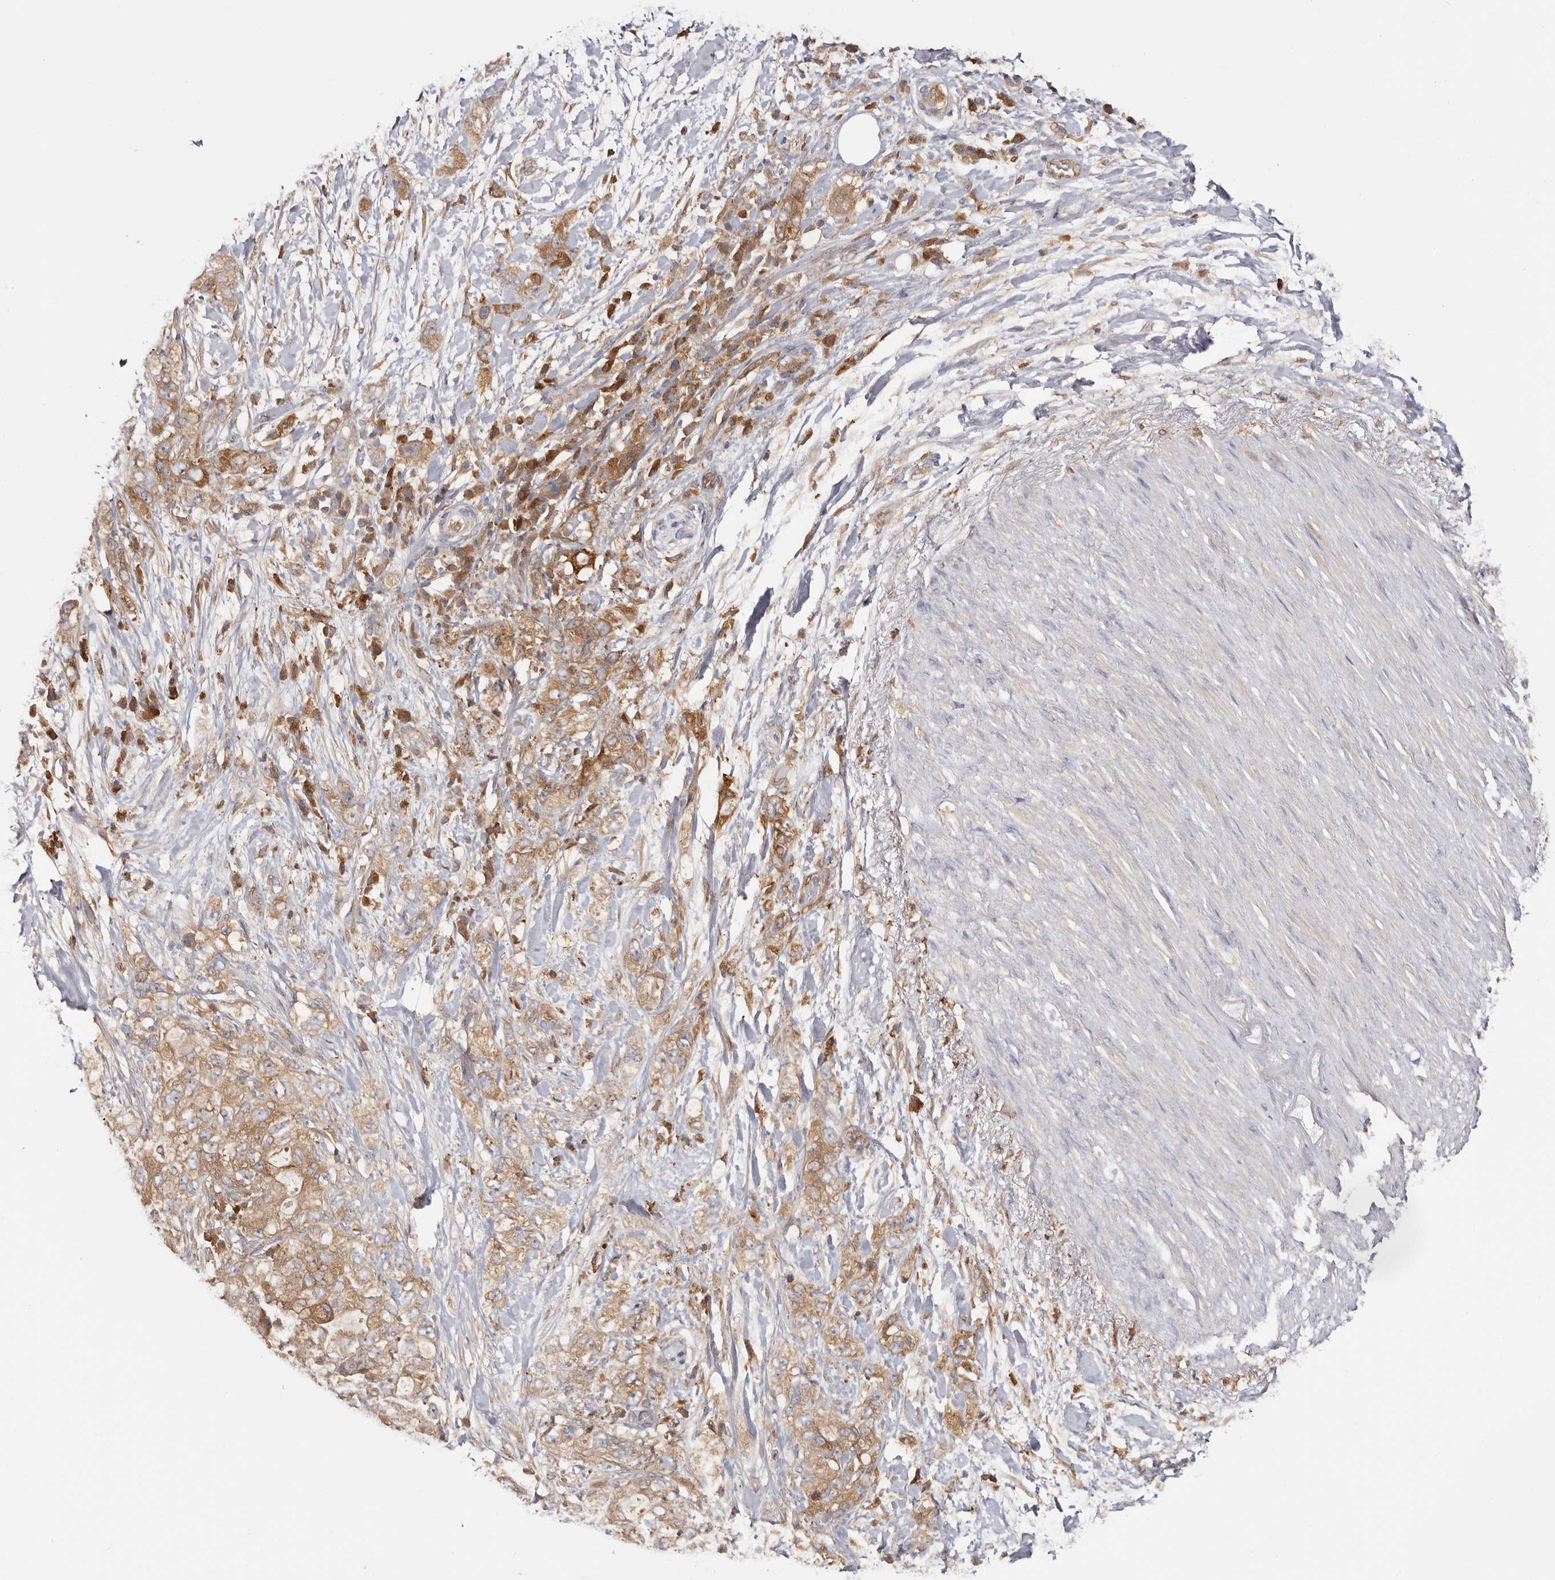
{"staining": {"intensity": "moderate", "quantity": ">75%", "location": "cytoplasmic/membranous"}, "tissue": "pancreatic cancer", "cell_type": "Tumor cells", "image_type": "cancer", "snomed": [{"axis": "morphology", "description": "Adenocarcinoma, NOS"}, {"axis": "topography", "description": "Pancreas"}], "caption": "Immunohistochemistry (IHC) staining of pancreatic adenocarcinoma, which displays medium levels of moderate cytoplasmic/membranous positivity in approximately >75% of tumor cells indicating moderate cytoplasmic/membranous protein positivity. The staining was performed using DAB (3,3'-diaminobenzidine) (brown) for protein detection and nuclei were counterstained in hematoxylin (blue).", "gene": "LAP3", "patient": {"sex": "female", "age": 73}}